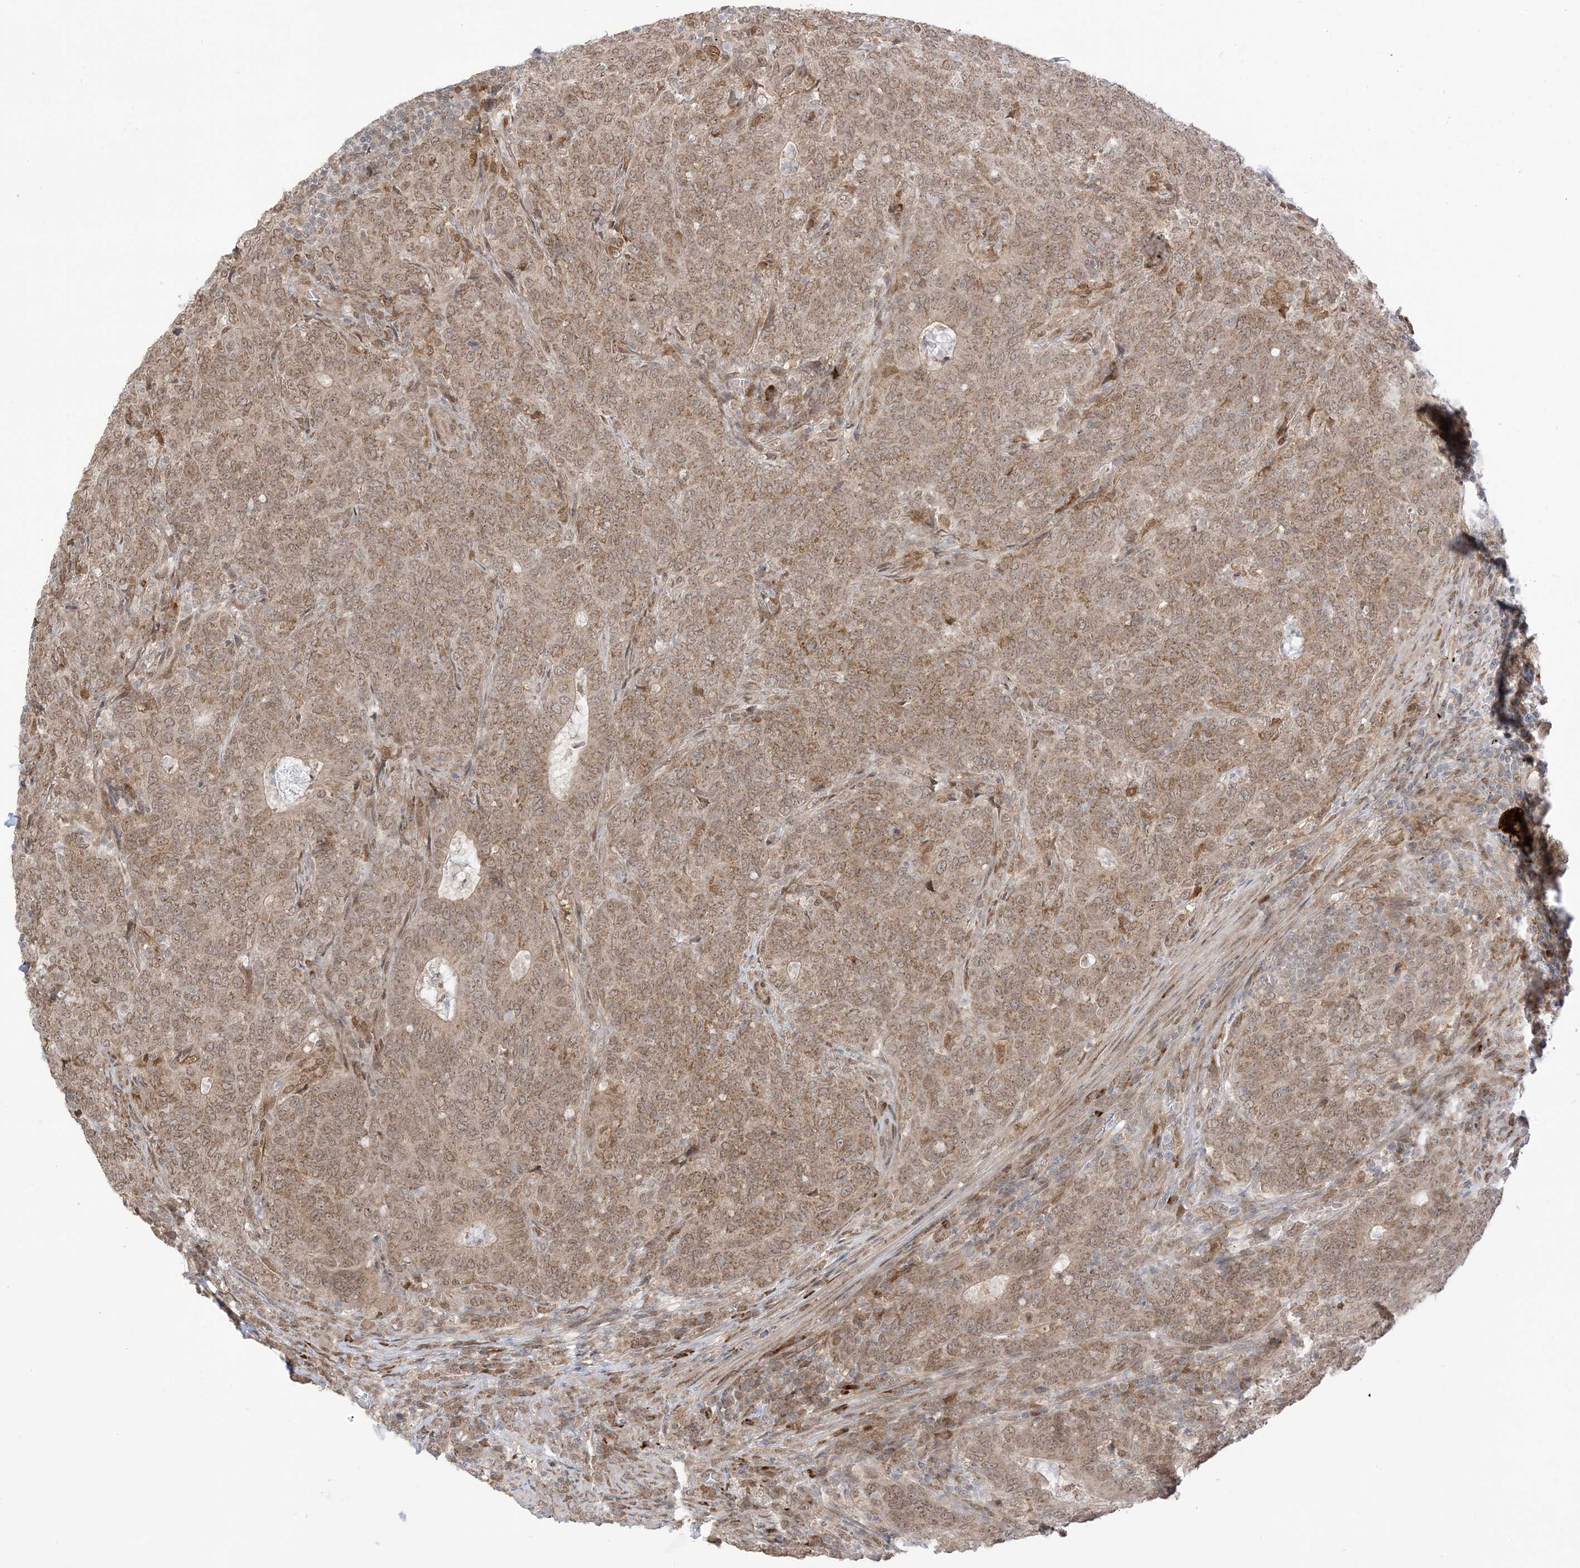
{"staining": {"intensity": "moderate", "quantity": ">75%", "location": "cytoplasmic/membranous,nuclear"}, "tissue": "colorectal cancer", "cell_type": "Tumor cells", "image_type": "cancer", "snomed": [{"axis": "morphology", "description": "Normal tissue, NOS"}, {"axis": "morphology", "description": "Adenocarcinoma, NOS"}, {"axis": "topography", "description": "Colon"}], "caption": "The photomicrograph demonstrates immunohistochemical staining of colorectal cancer. There is moderate cytoplasmic/membranous and nuclear expression is seen in about >75% of tumor cells.", "gene": "UBE2E2", "patient": {"sex": "female", "age": 75}}